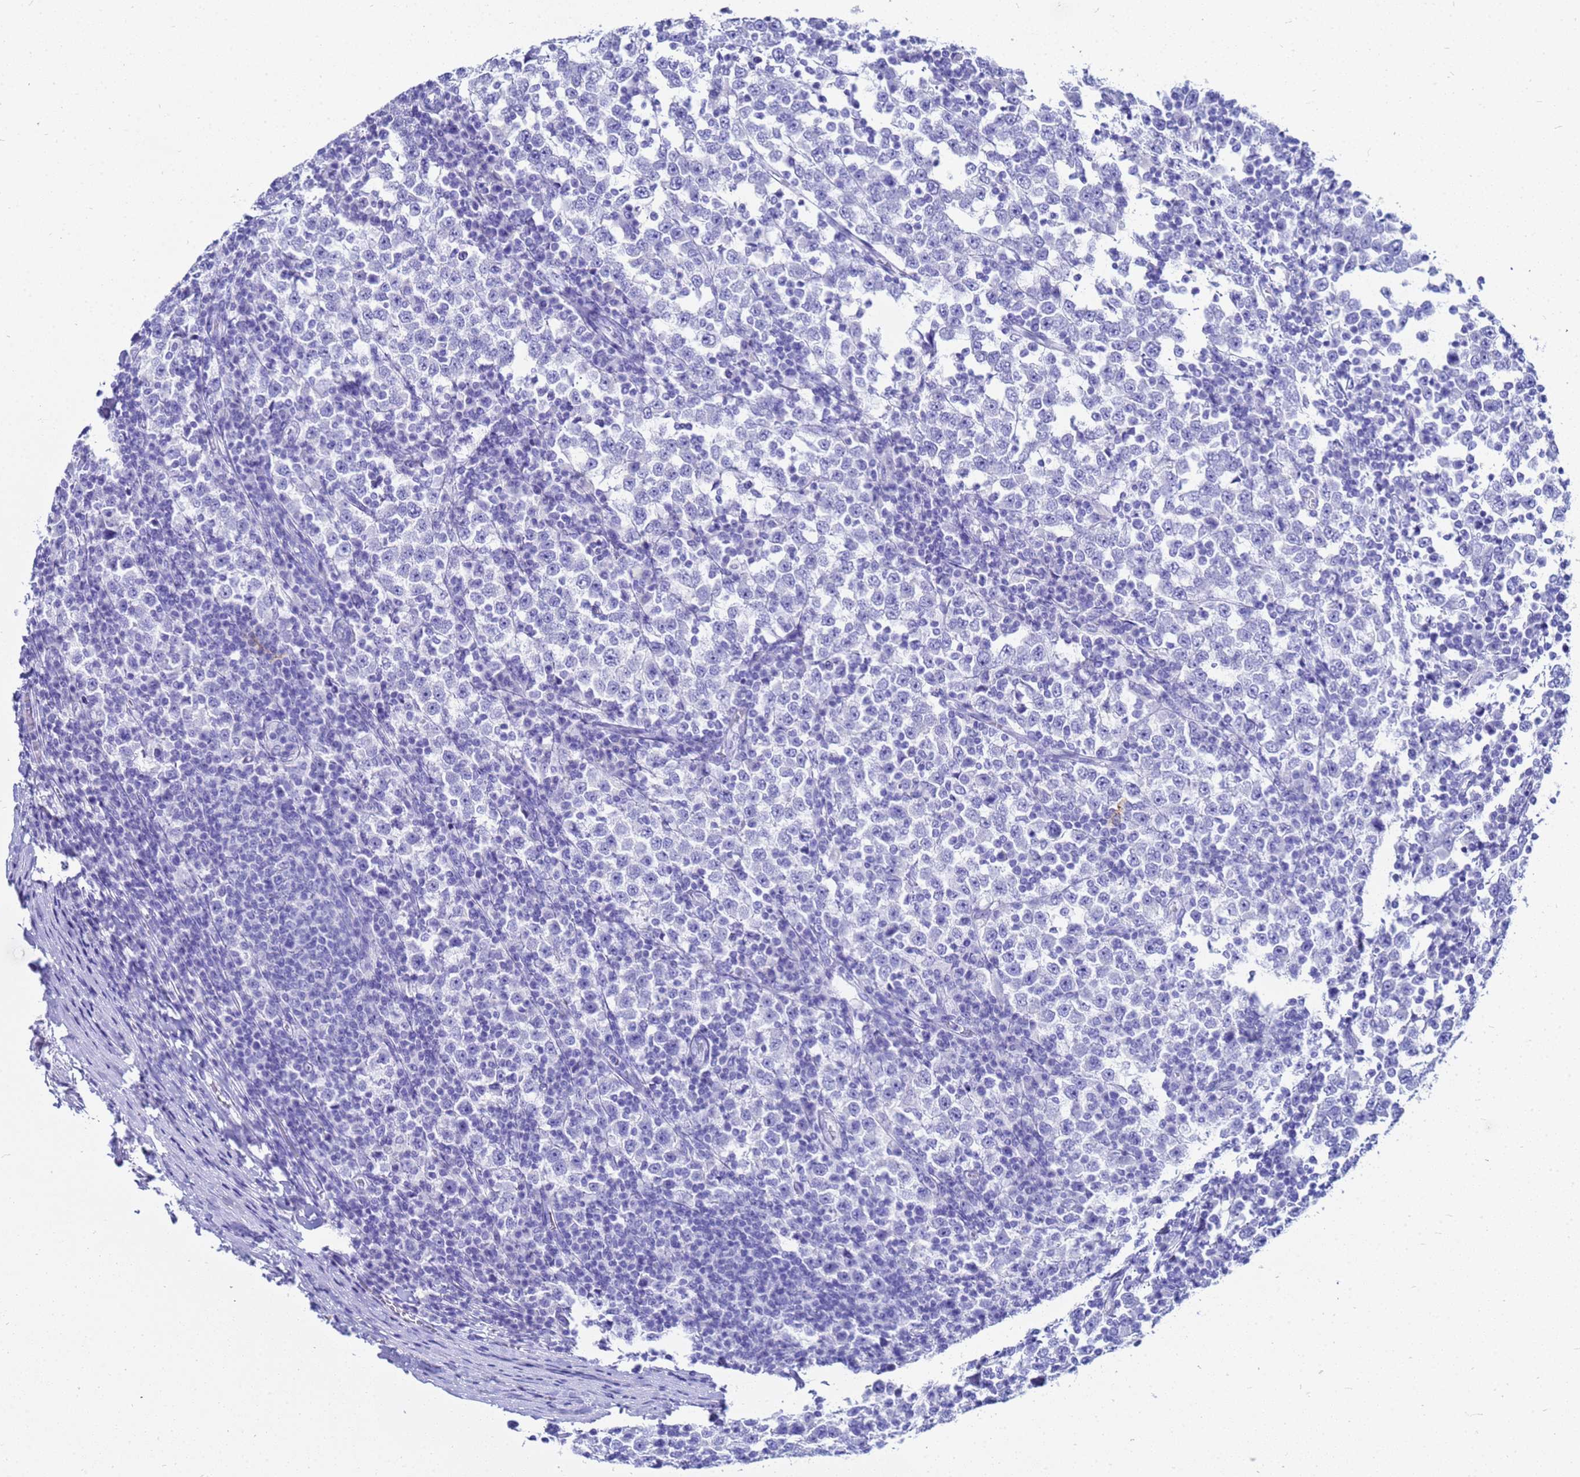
{"staining": {"intensity": "negative", "quantity": "none", "location": "none"}, "tissue": "testis cancer", "cell_type": "Tumor cells", "image_type": "cancer", "snomed": [{"axis": "morphology", "description": "Seminoma, NOS"}, {"axis": "topography", "description": "Testis"}], "caption": "Tumor cells are negative for brown protein staining in seminoma (testis).", "gene": "CKB", "patient": {"sex": "male", "age": 65}}